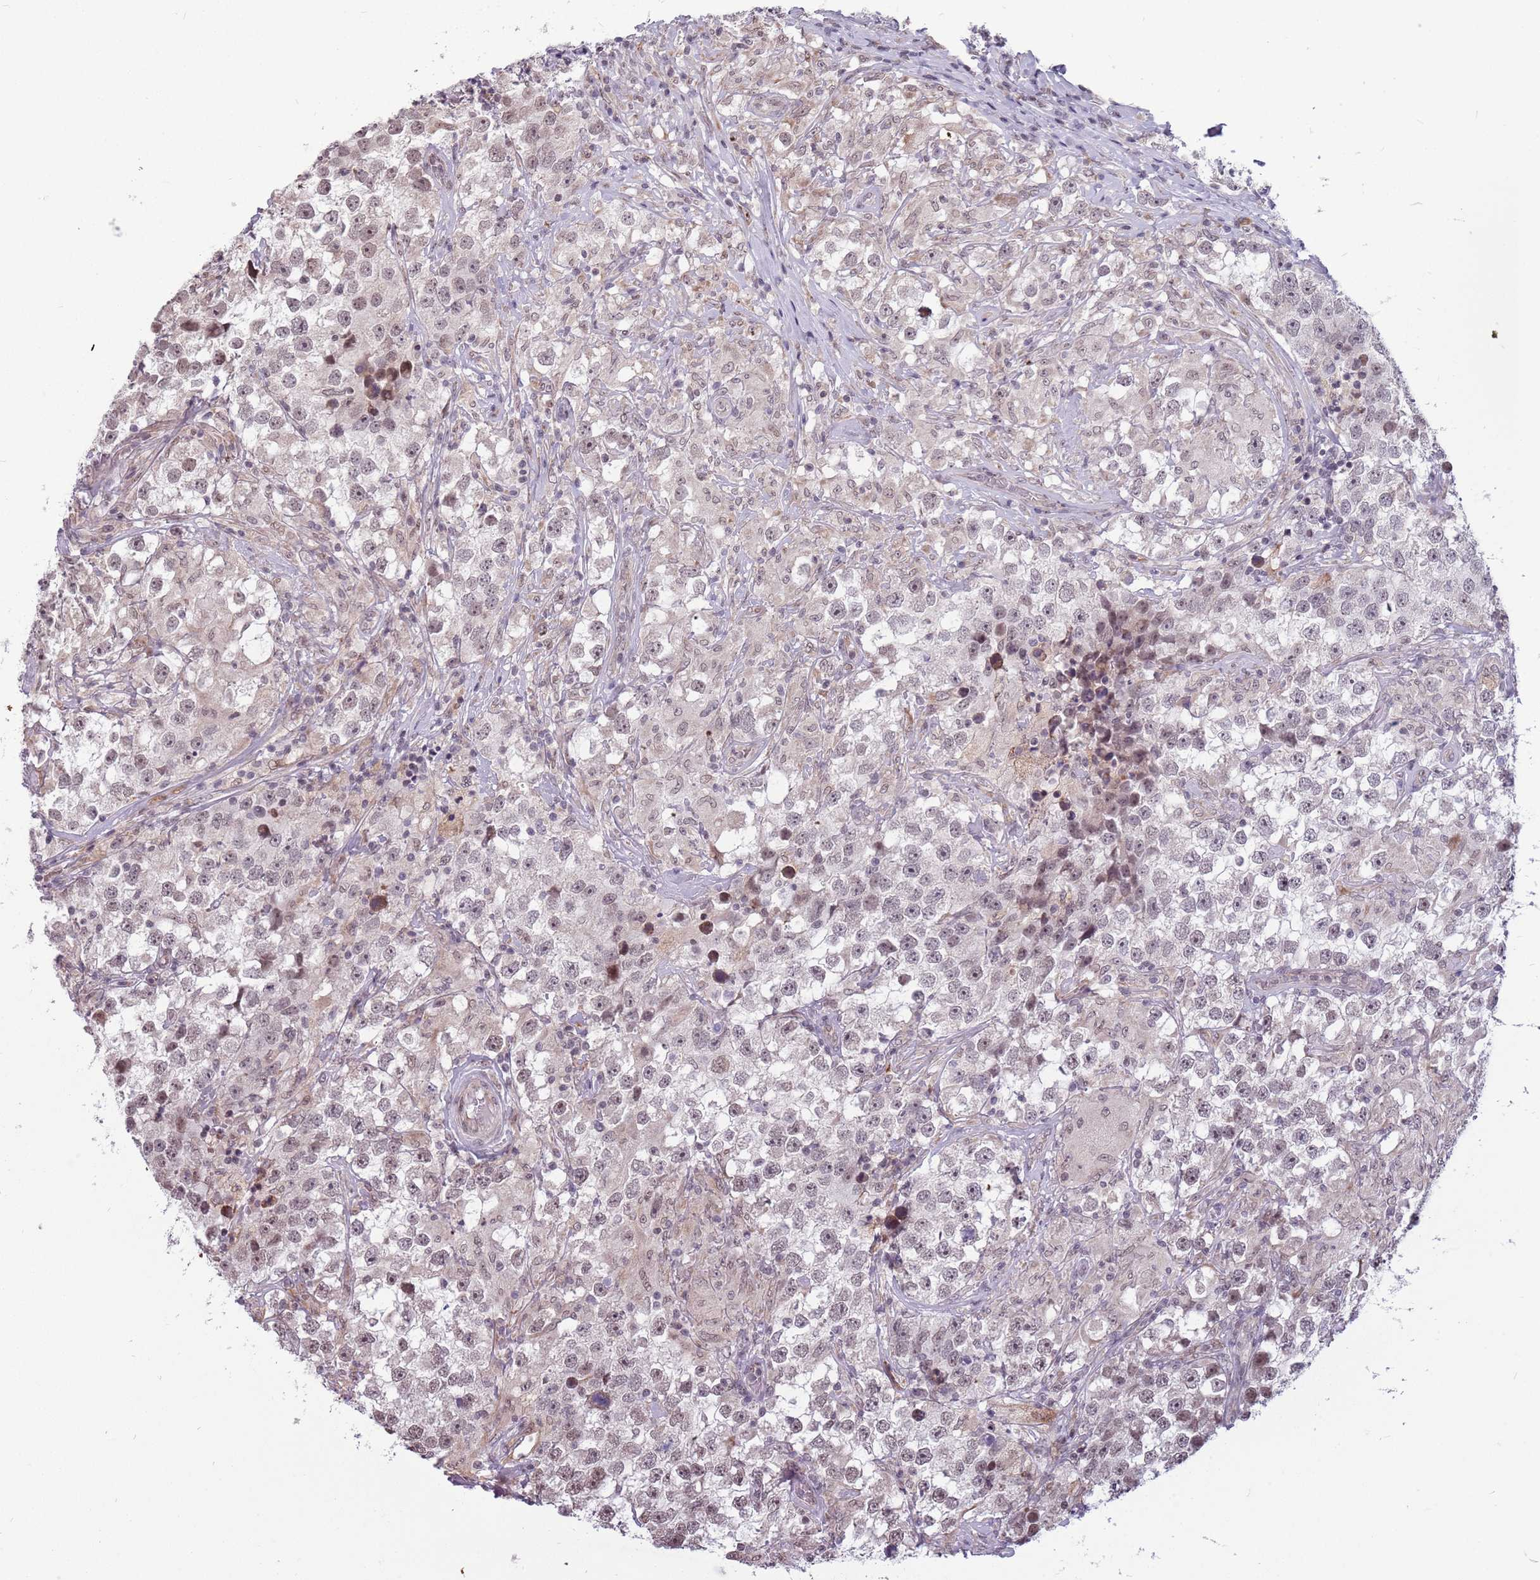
{"staining": {"intensity": "weak", "quantity": "<25%", "location": "nuclear"}, "tissue": "testis cancer", "cell_type": "Tumor cells", "image_type": "cancer", "snomed": [{"axis": "morphology", "description": "Seminoma, NOS"}, {"axis": "topography", "description": "Testis"}], "caption": "Testis seminoma was stained to show a protein in brown. There is no significant staining in tumor cells. (Brightfield microscopy of DAB (3,3'-diaminobenzidine) immunohistochemistry at high magnification).", "gene": "BARD1", "patient": {"sex": "male", "age": 46}}